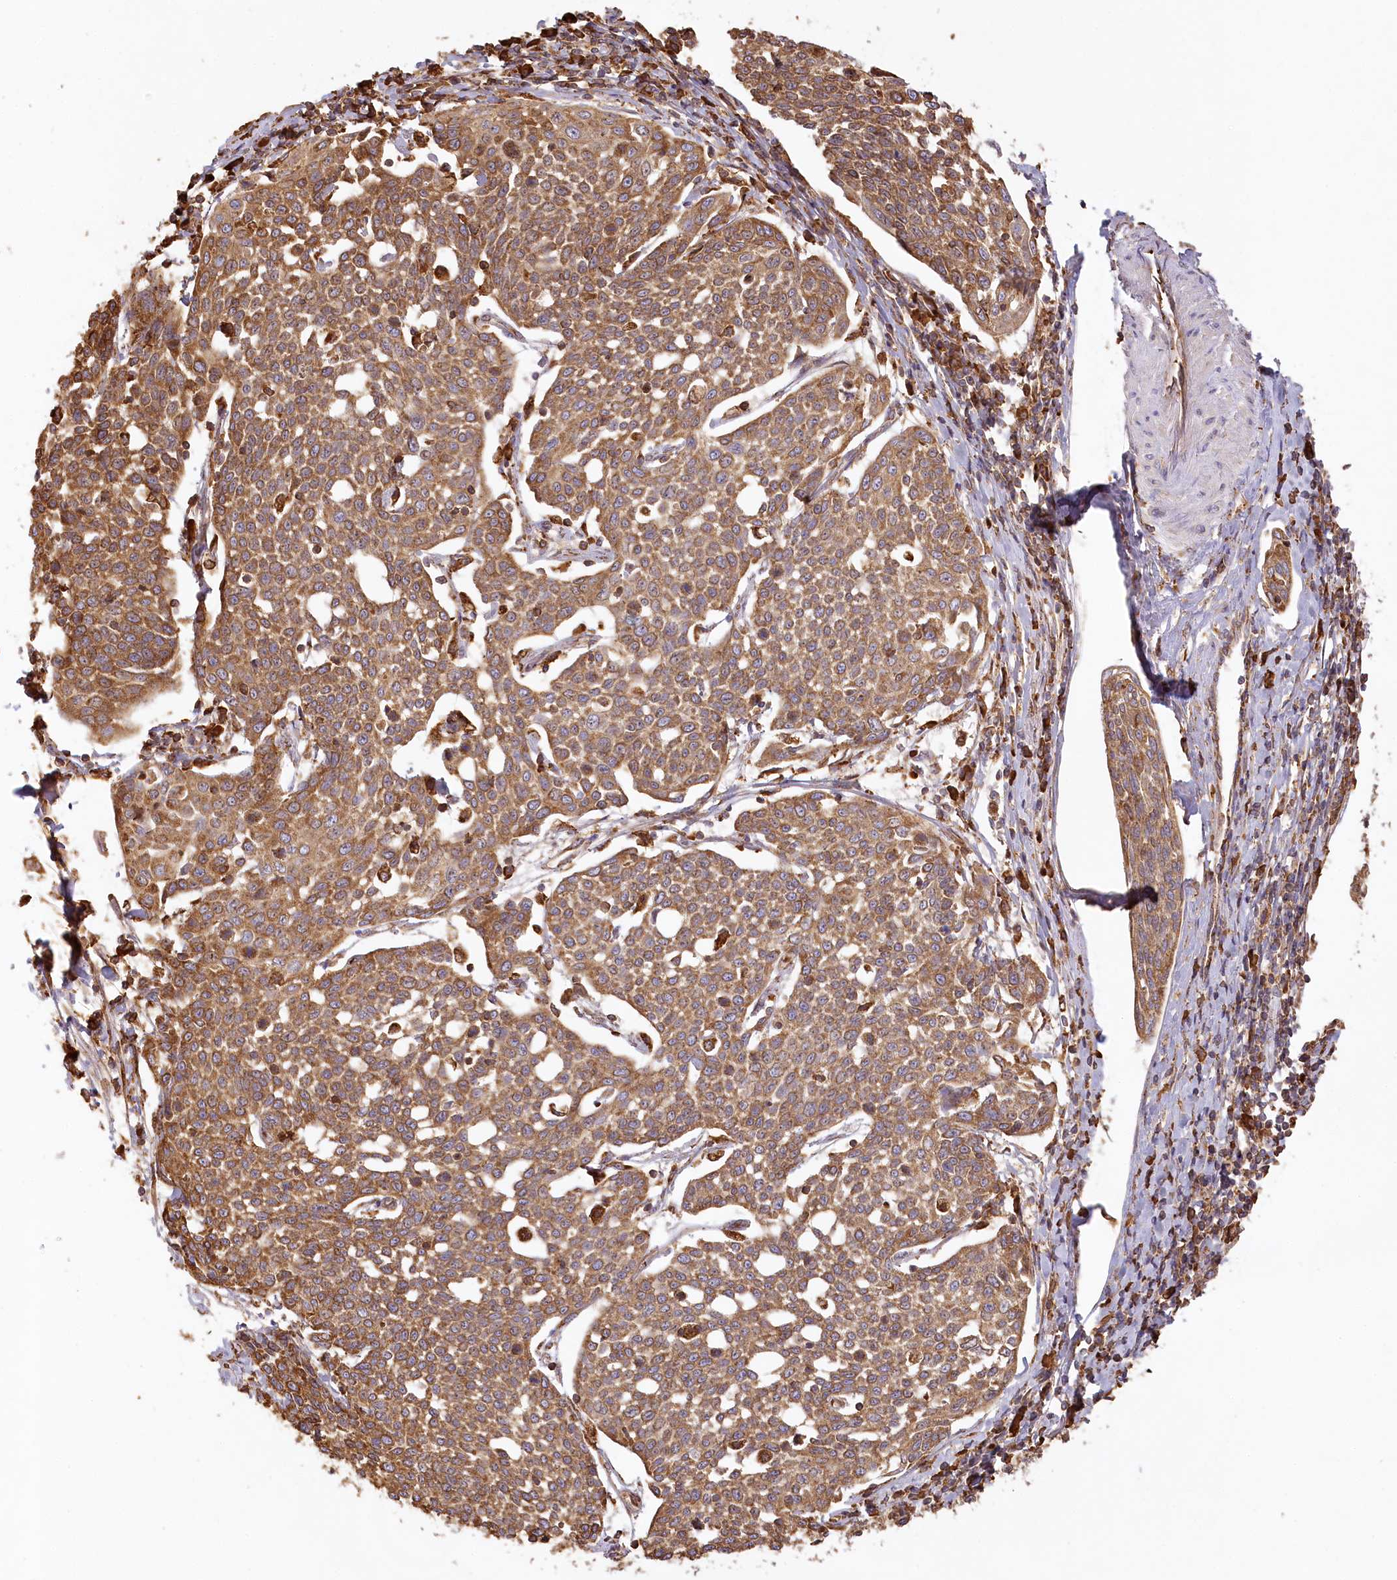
{"staining": {"intensity": "moderate", "quantity": ">75%", "location": "cytoplasmic/membranous"}, "tissue": "cervical cancer", "cell_type": "Tumor cells", "image_type": "cancer", "snomed": [{"axis": "morphology", "description": "Squamous cell carcinoma, NOS"}, {"axis": "topography", "description": "Cervix"}], "caption": "IHC histopathology image of neoplastic tissue: cervical cancer (squamous cell carcinoma) stained using immunohistochemistry (IHC) displays medium levels of moderate protein expression localized specifically in the cytoplasmic/membranous of tumor cells, appearing as a cytoplasmic/membranous brown color.", "gene": "ACAP2", "patient": {"sex": "female", "age": 34}}